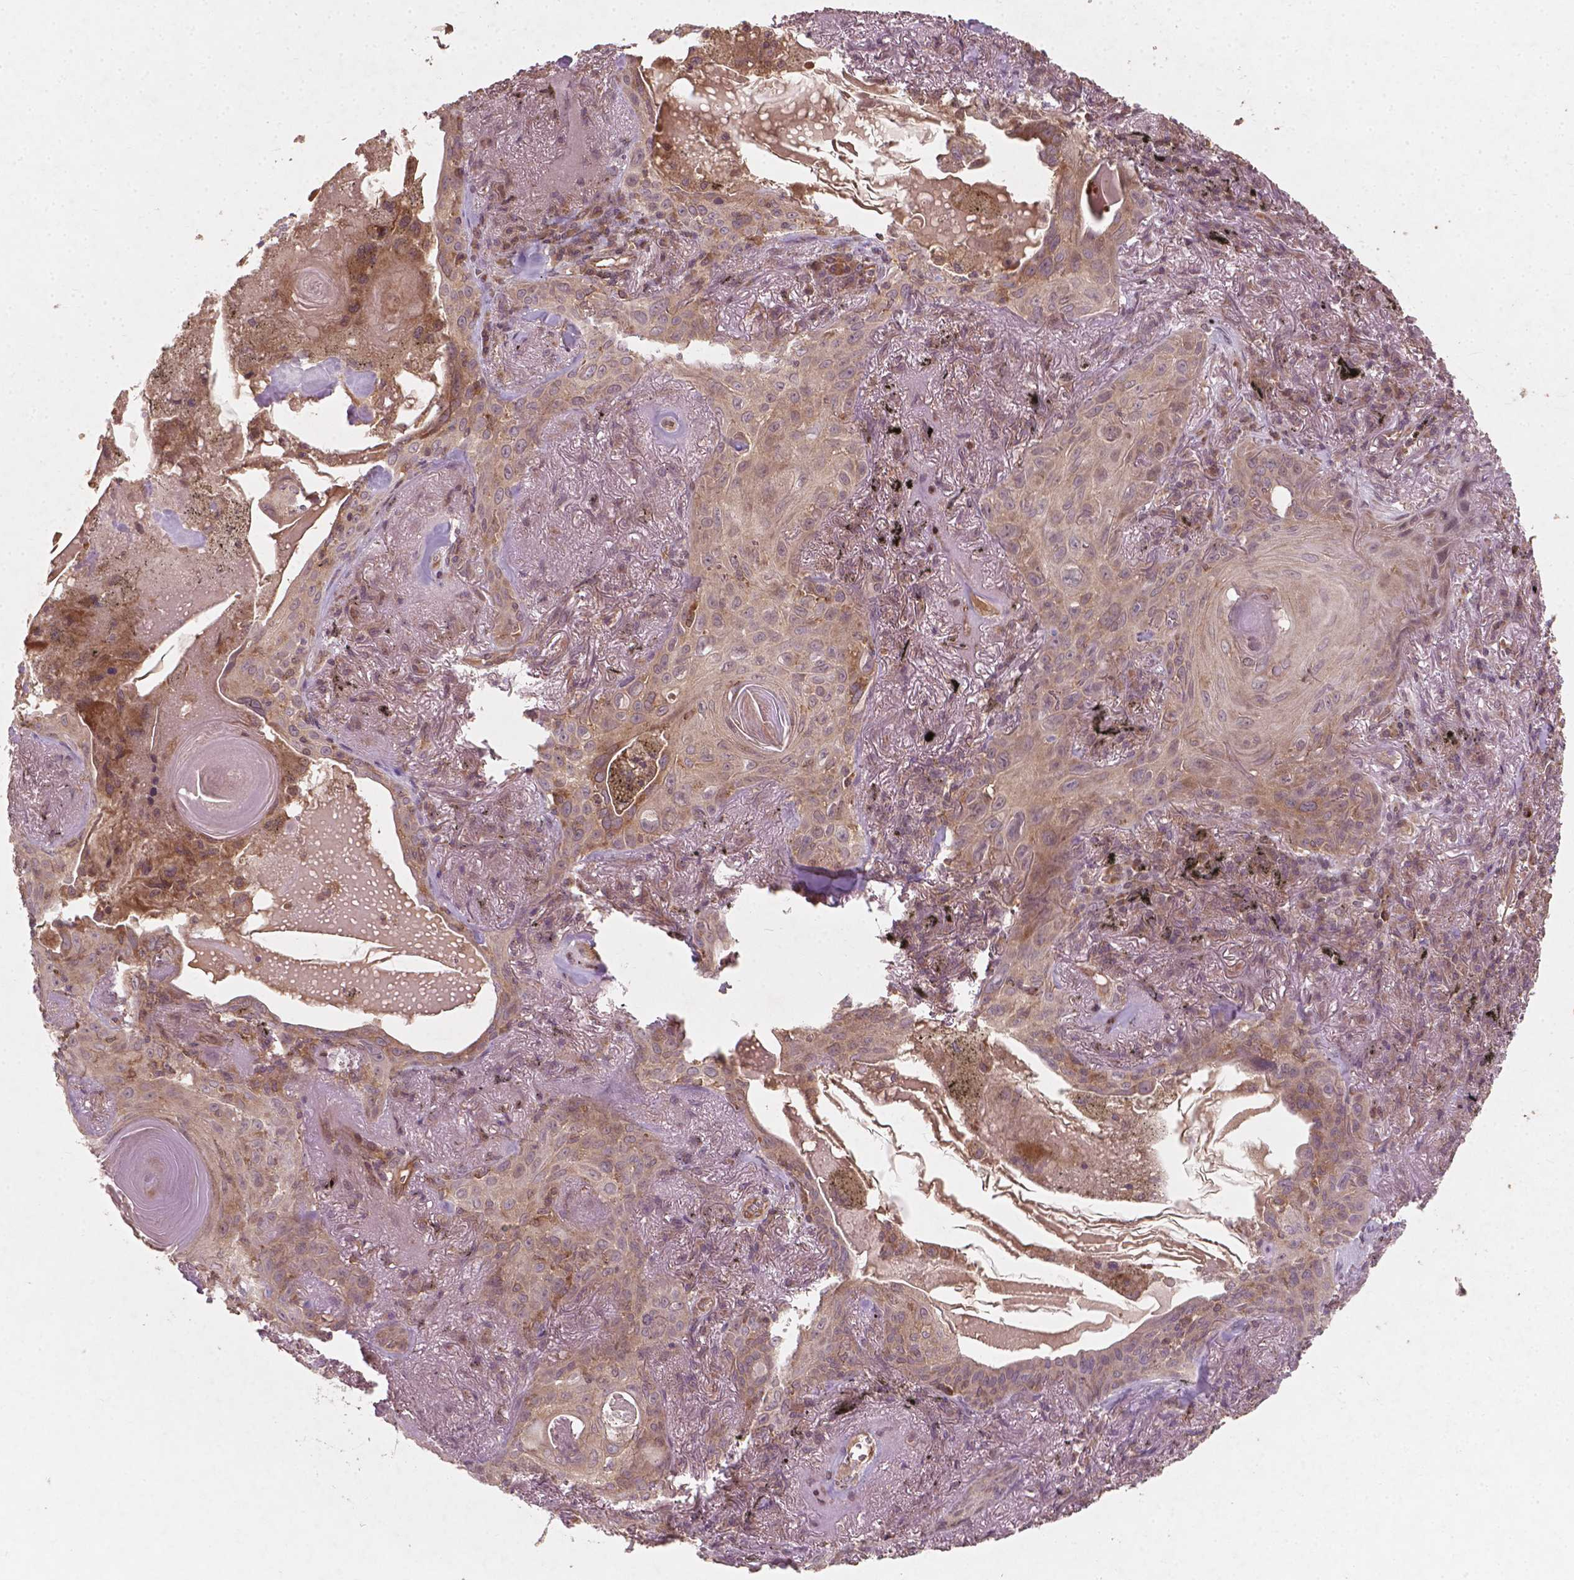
{"staining": {"intensity": "weak", "quantity": "25%-75%", "location": "cytoplasmic/membranous"}, "tissue": "lung cancer", "cell_type": "Tumor cells", "image_type": "cancer", "snomed": [{"axis": "morphology", "description": "Squamous cell carcinoma, NOS"}, {"axis": "topography", "description": "Lung"}], "caption": "An immunohistochemistry micrograph of tumor tissue is shown. Protein staining in brown labels weak cytoplasmic/membranous positivity in lung cancer within tumor cells.", "gene": "CYFIP2", "patient": {"sex": "male", "age": 79}}